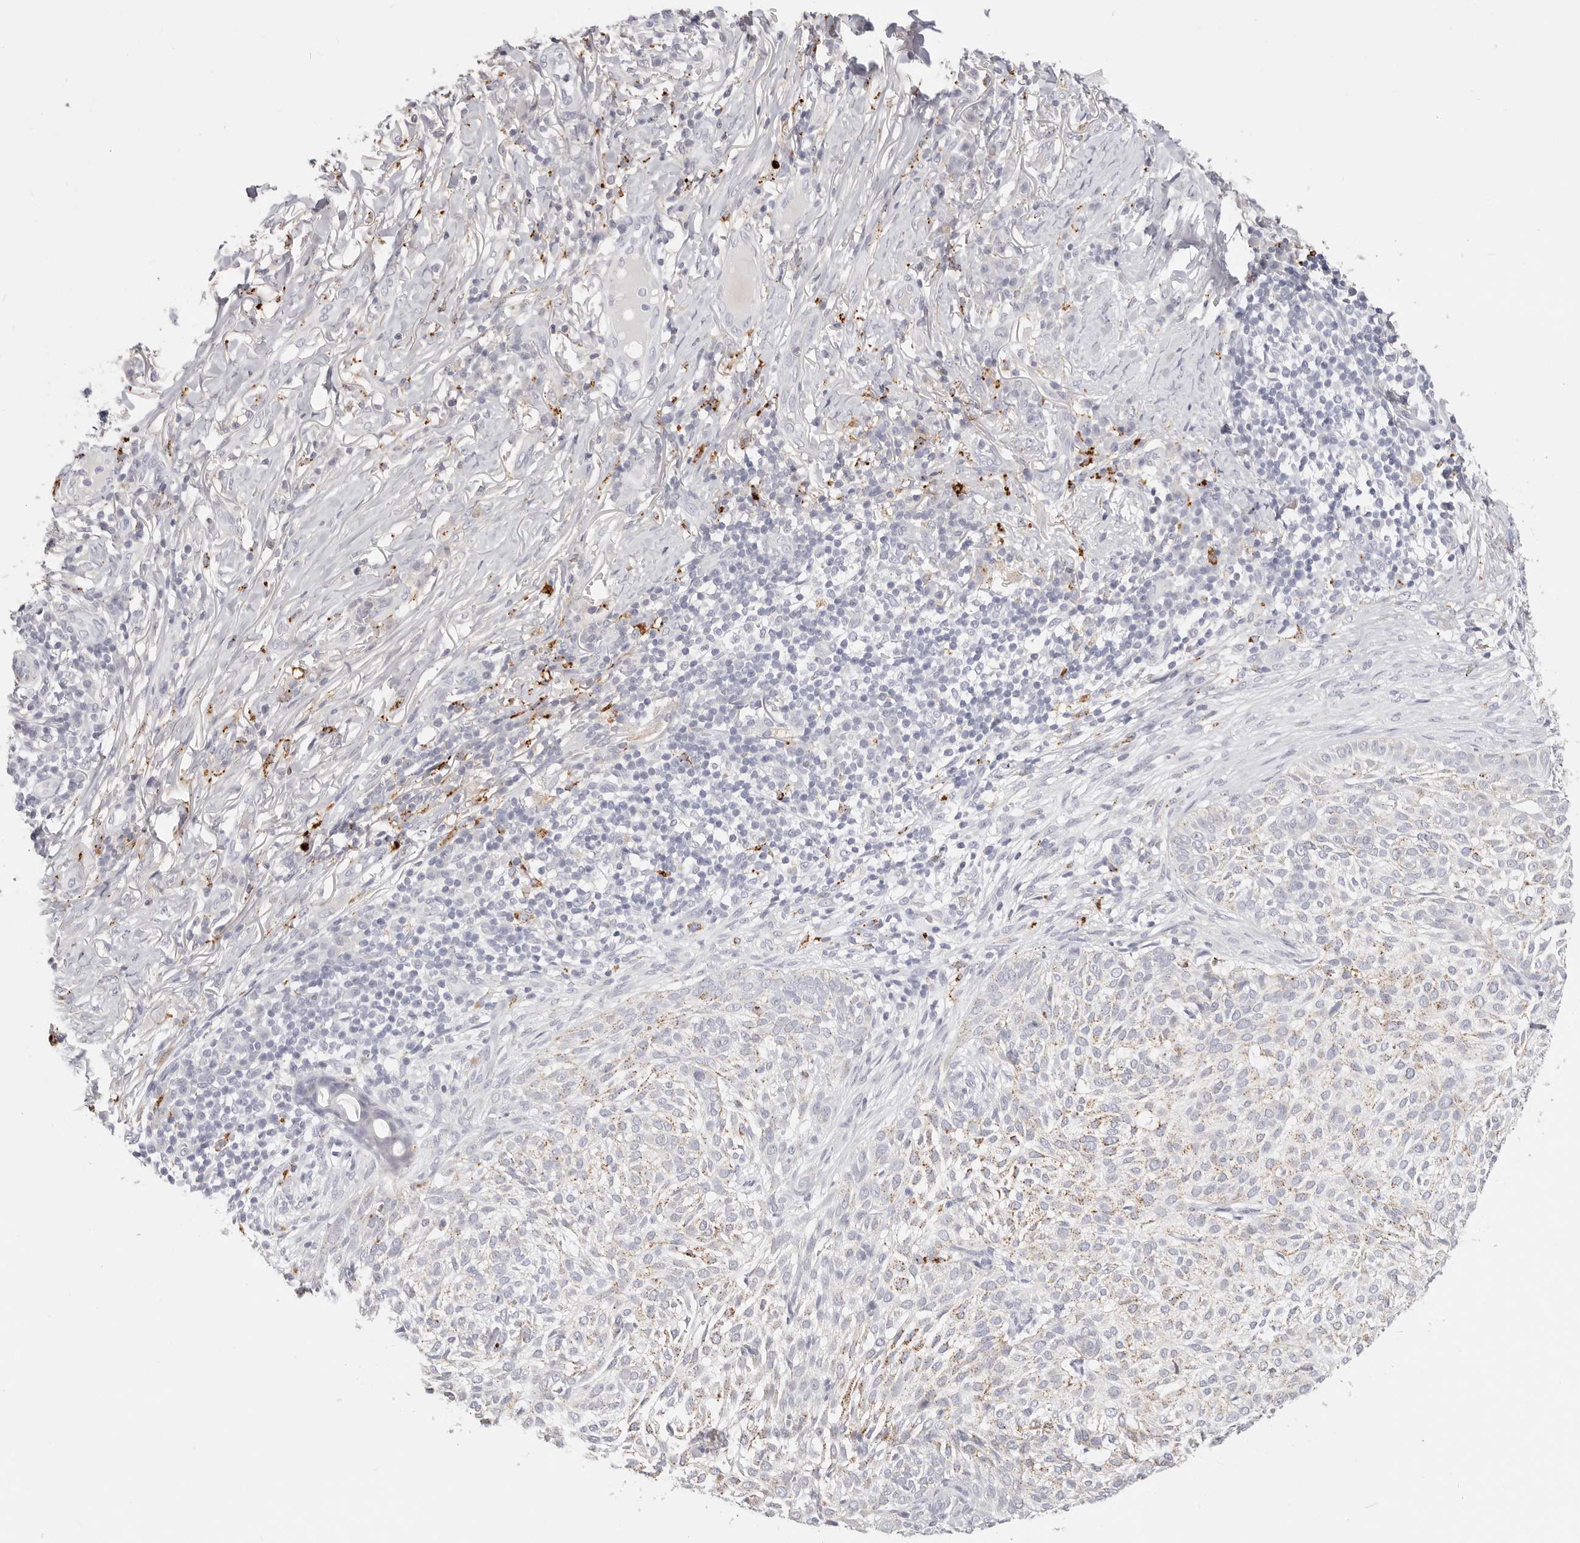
{"staining": {"intensity": "moderate", "quantity": "<25%", "location": "cytoplasmic/membranous"}, "tissue": "skin cancer", "cell_type": "Tumor cells", "image_type": "cancer", "snomed": [{"axis": "morphology", "description": "Basal cell carcinoma"}, {"axis": "topography", "description": "Skin"}], "caption": "The photomicrograph demonstrates staining of skin basal cell carcinoma, revealing moderate cytoplasmic/membranous protein expression (brown color) within tumor cells.", "gene": "STKLD1", "patient": {"sex": "female", "age": 64}}